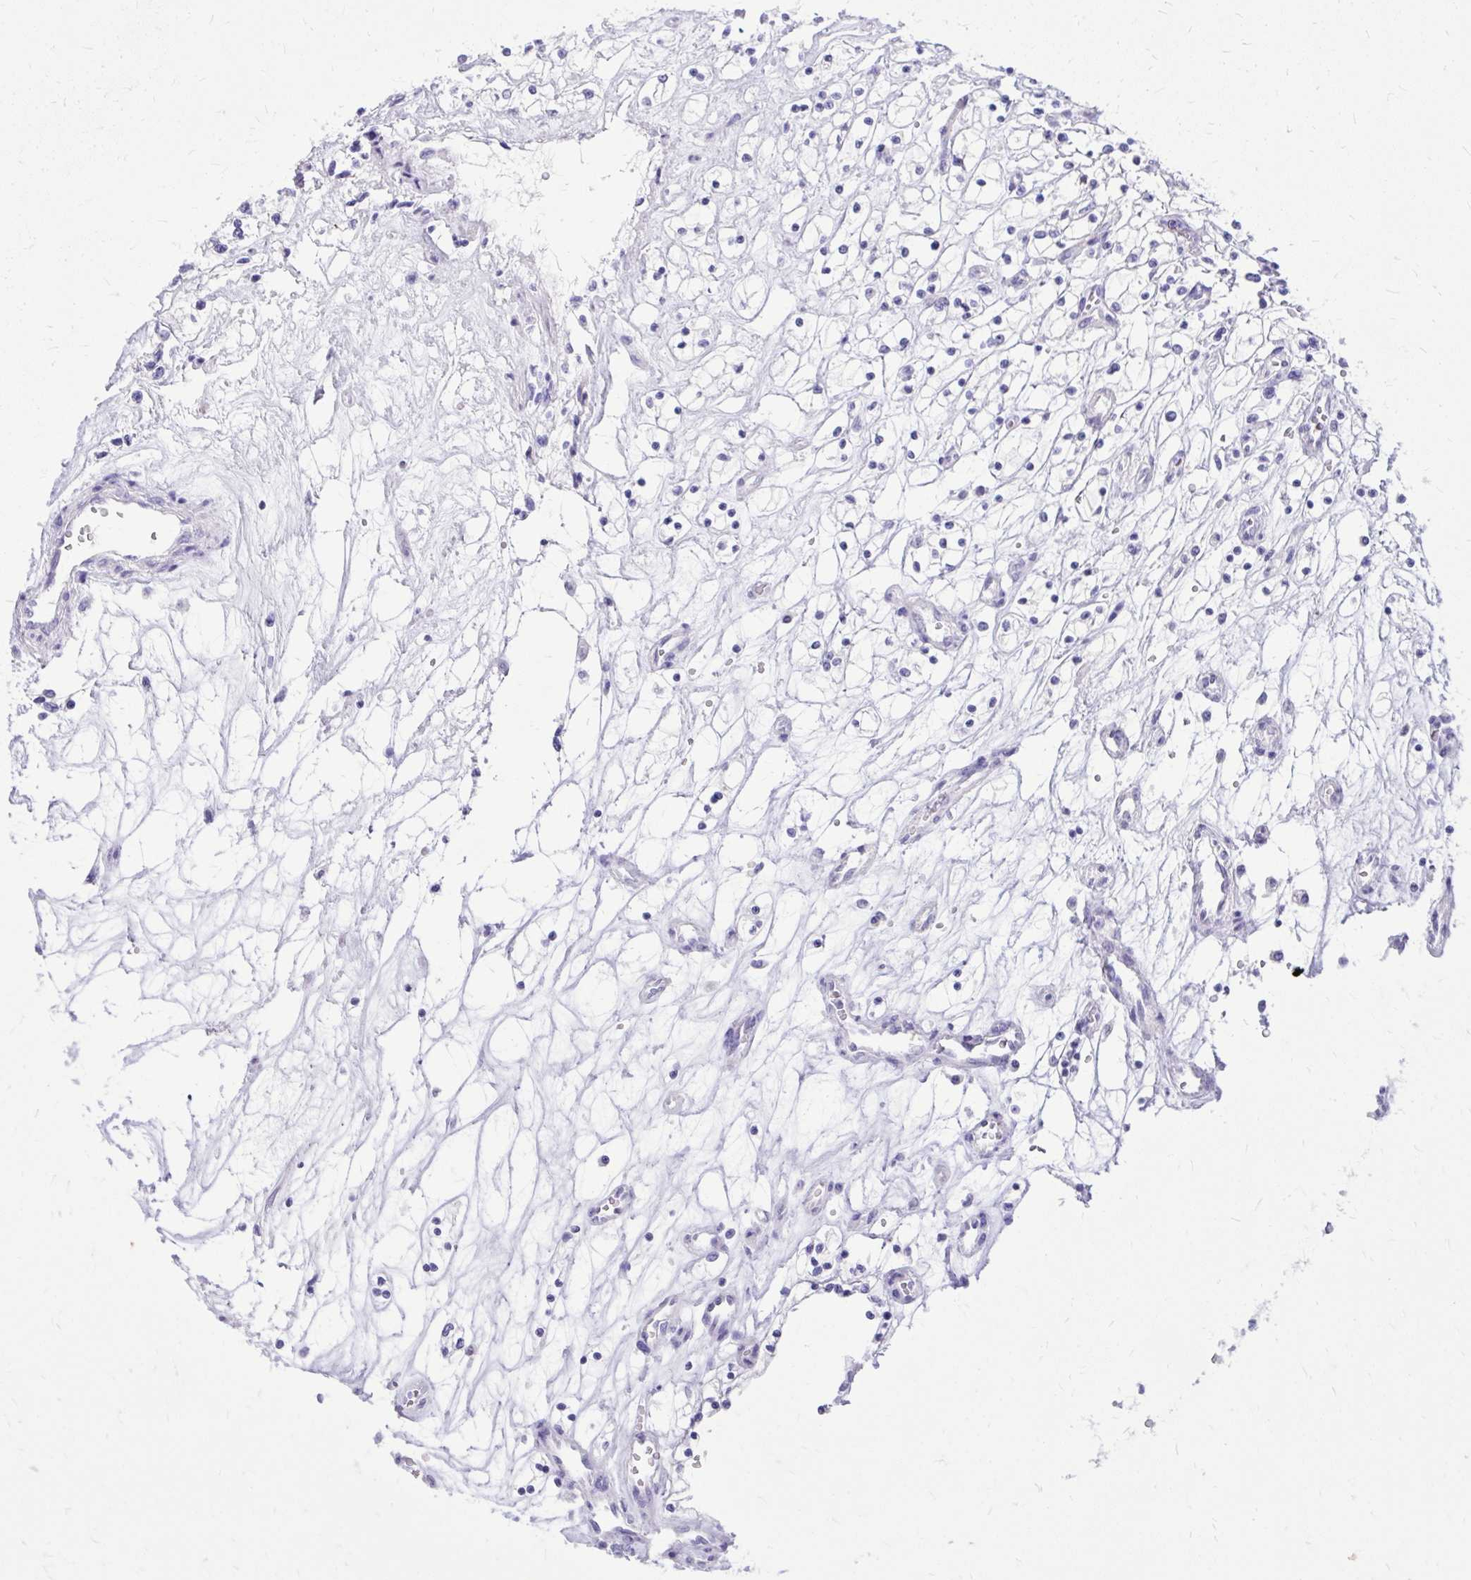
{"staining": {"intensity": "negative", "quantity": "none", "location": "none"}, "tissue": "renal cancer", "cell_type": "Tumor cells", "image_type": "cancer", "snomed": [{"axis": "morphology", "description": "Adenocarcinoma, NOS"}, {"axis": "topography", "description": "Kidney"}], "caption": "Renal cancer stained for a protein using immunohistochemistry (IHC) exhibits no positivity tumor cells.", "gene": "BCL6B", "patient": {"sex": "female", "age": 69}}